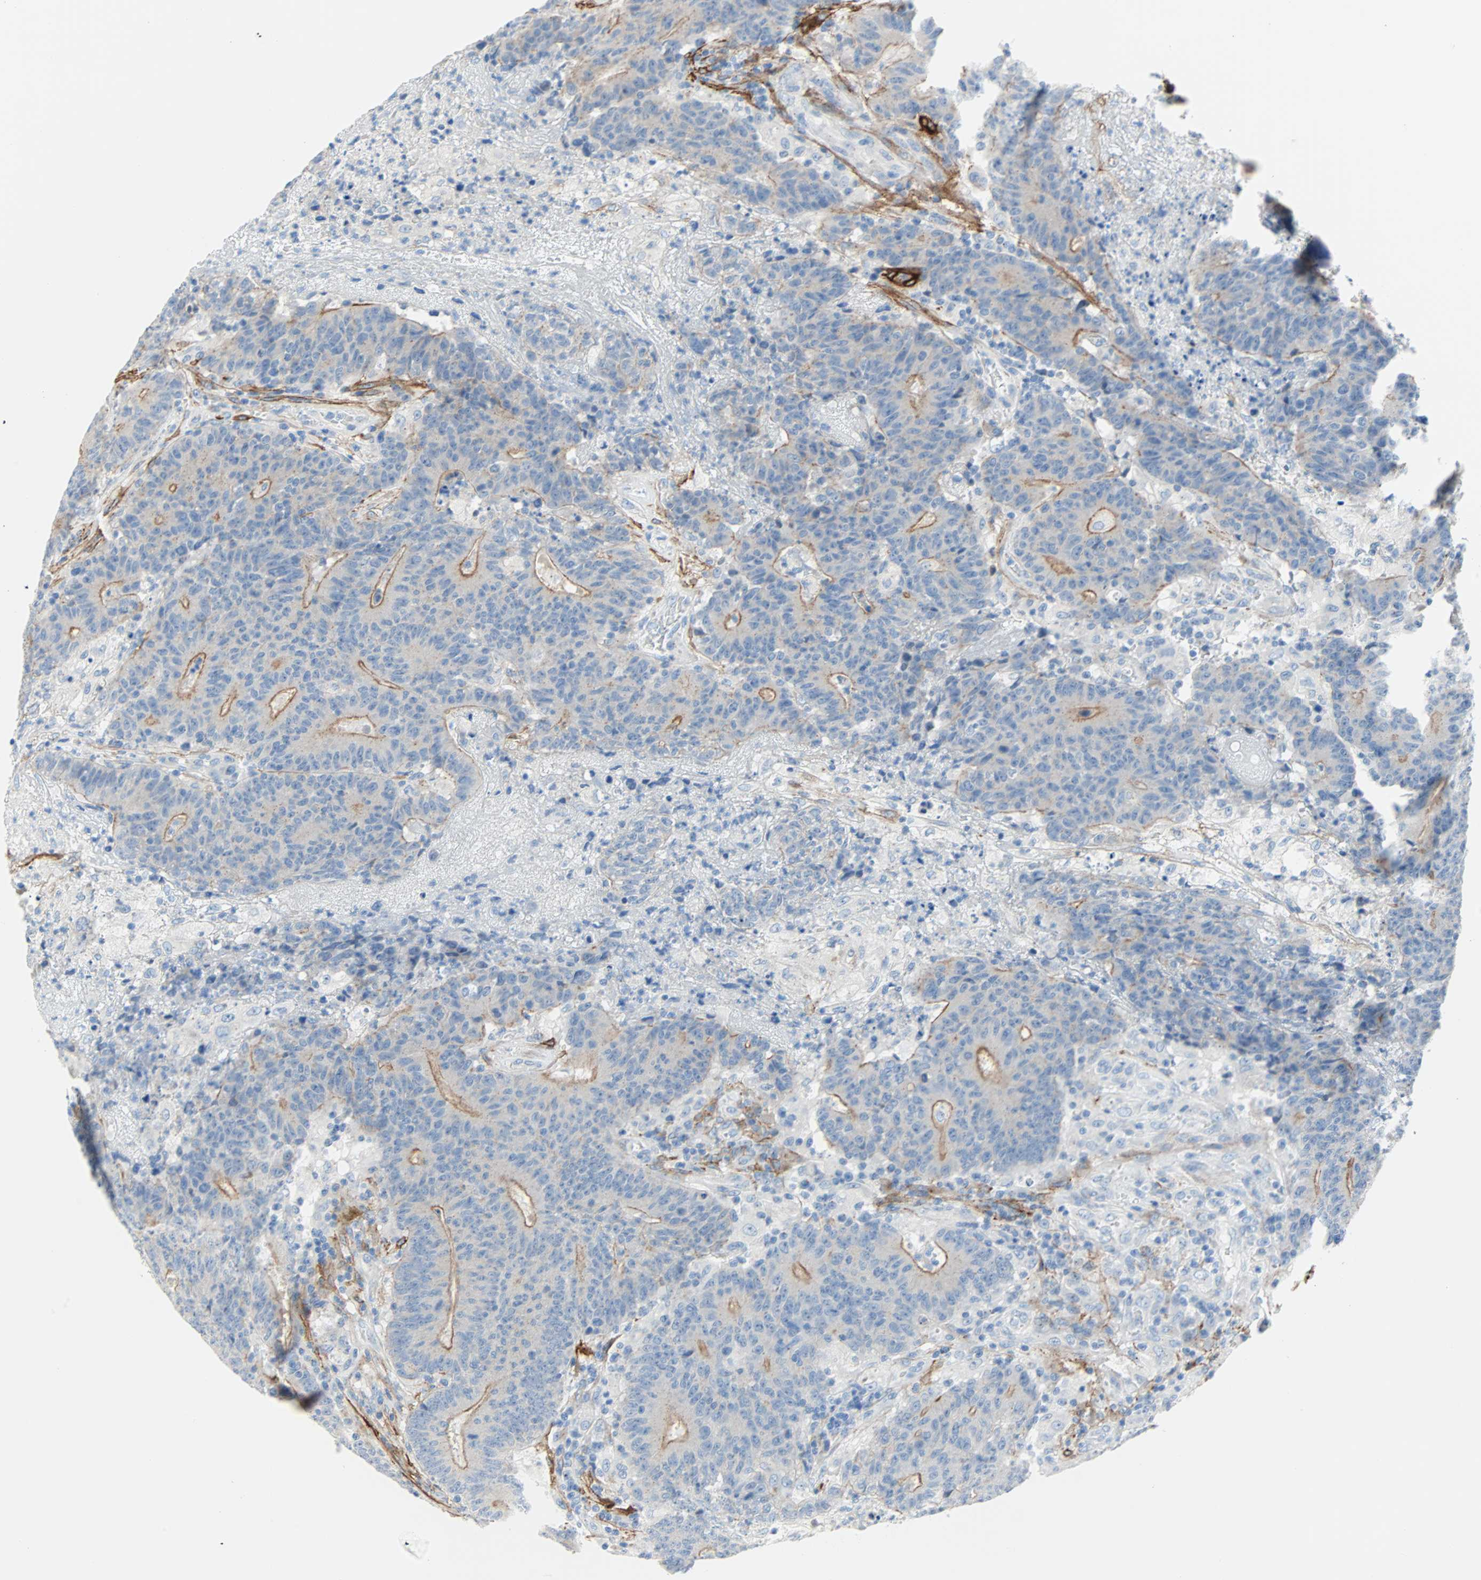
{"staining": {"intensity": "moderate", "quantity": "25%-75%", "location": "cytoplasmic/membranous"}, "tissue": "colorectal cancer", "cell_type": "Tumor cells", "image_type": "cancer", "snomed": [{"axis": "morphology", "description": "Normal tissue, NOS"}, {"axis": "morphology", "description": "Adenocarcinoma, NOS"}, {"axis": "topography", "description": "Colon"}], "caption": "This photomicrograph exhibits IHC staining of human adenocarcinoma (colorectal), with medium moderate cytoplasmic/membranous positivity in about 25%-75% of tumor cells.", "gene": "PDPN", "patient": {"sex": "female", "age": 75}}